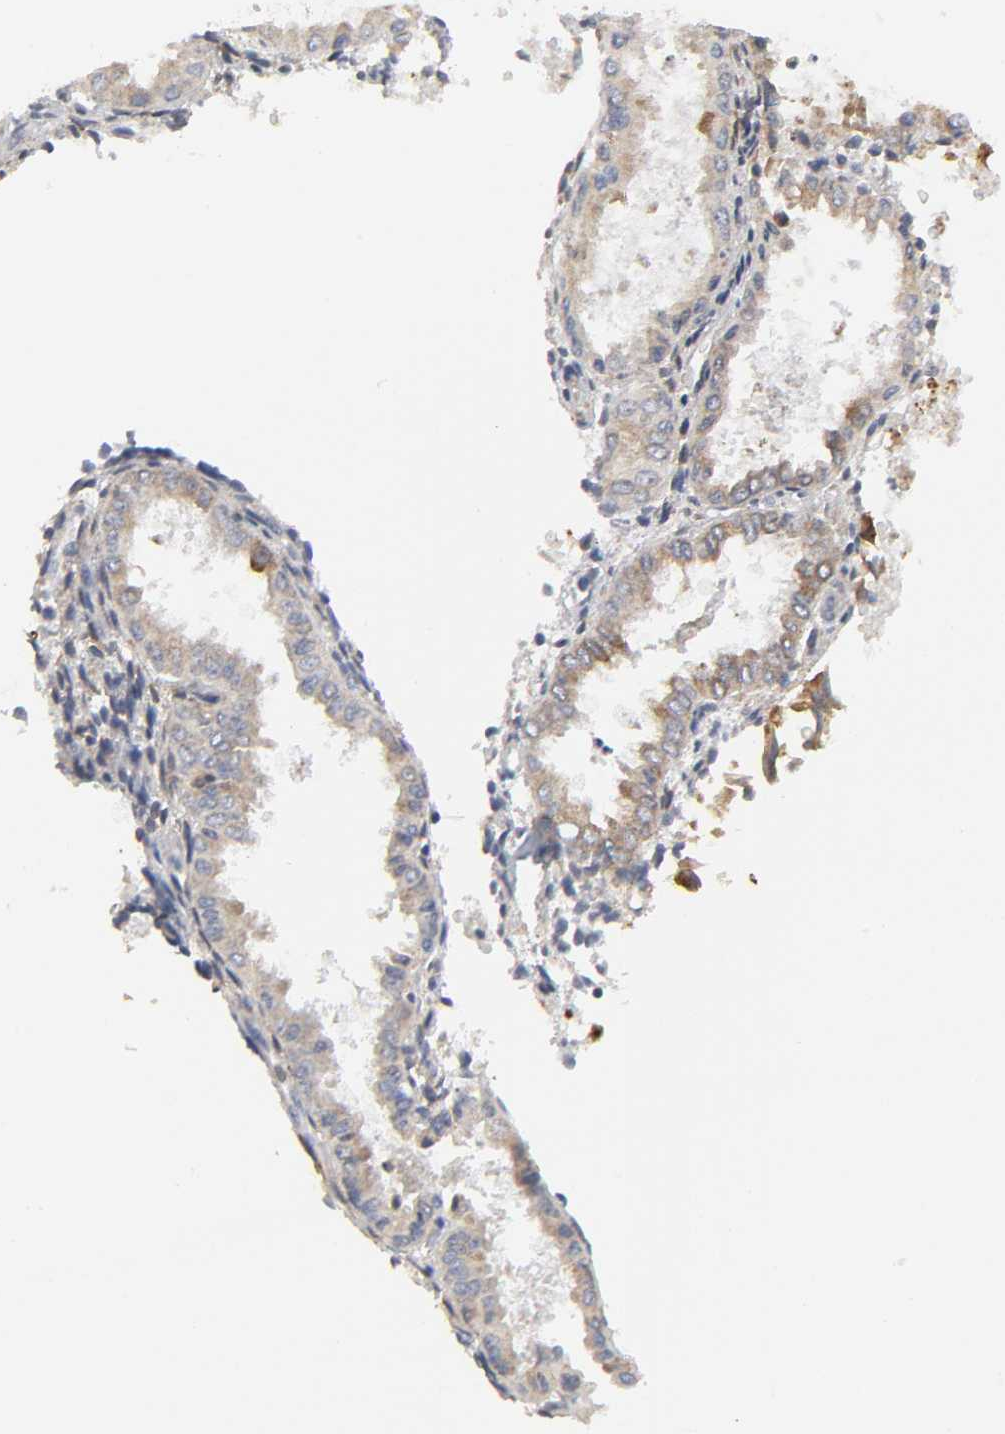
{"staining": {"intensity": "moderate", "quantity": "25%-75%", "location": "cytoplasmic/membranous"}, "tissue": "endometrium", "cell_type": "Cells in endometrial stroma", "image_type": "normal", "snomed": [{"axis": "morphology", "description": "Normal tissue, NOS"}, {"axis": "topography", "description": "Endometrium"}], "caption": "The immunohistochemical stain labels moderate cytoplasmic/membranous staining in cells in endometrial stroma of benign endometrium. The staining was performed using DAB (3,3'-diaminobenzidine) to visualize the protein expression in brown, while the nuclei were stained in blue with hematoxylin (Magnification: 20x).", "gene": "POR", "patient": {"sex": "female", "age": 33}}